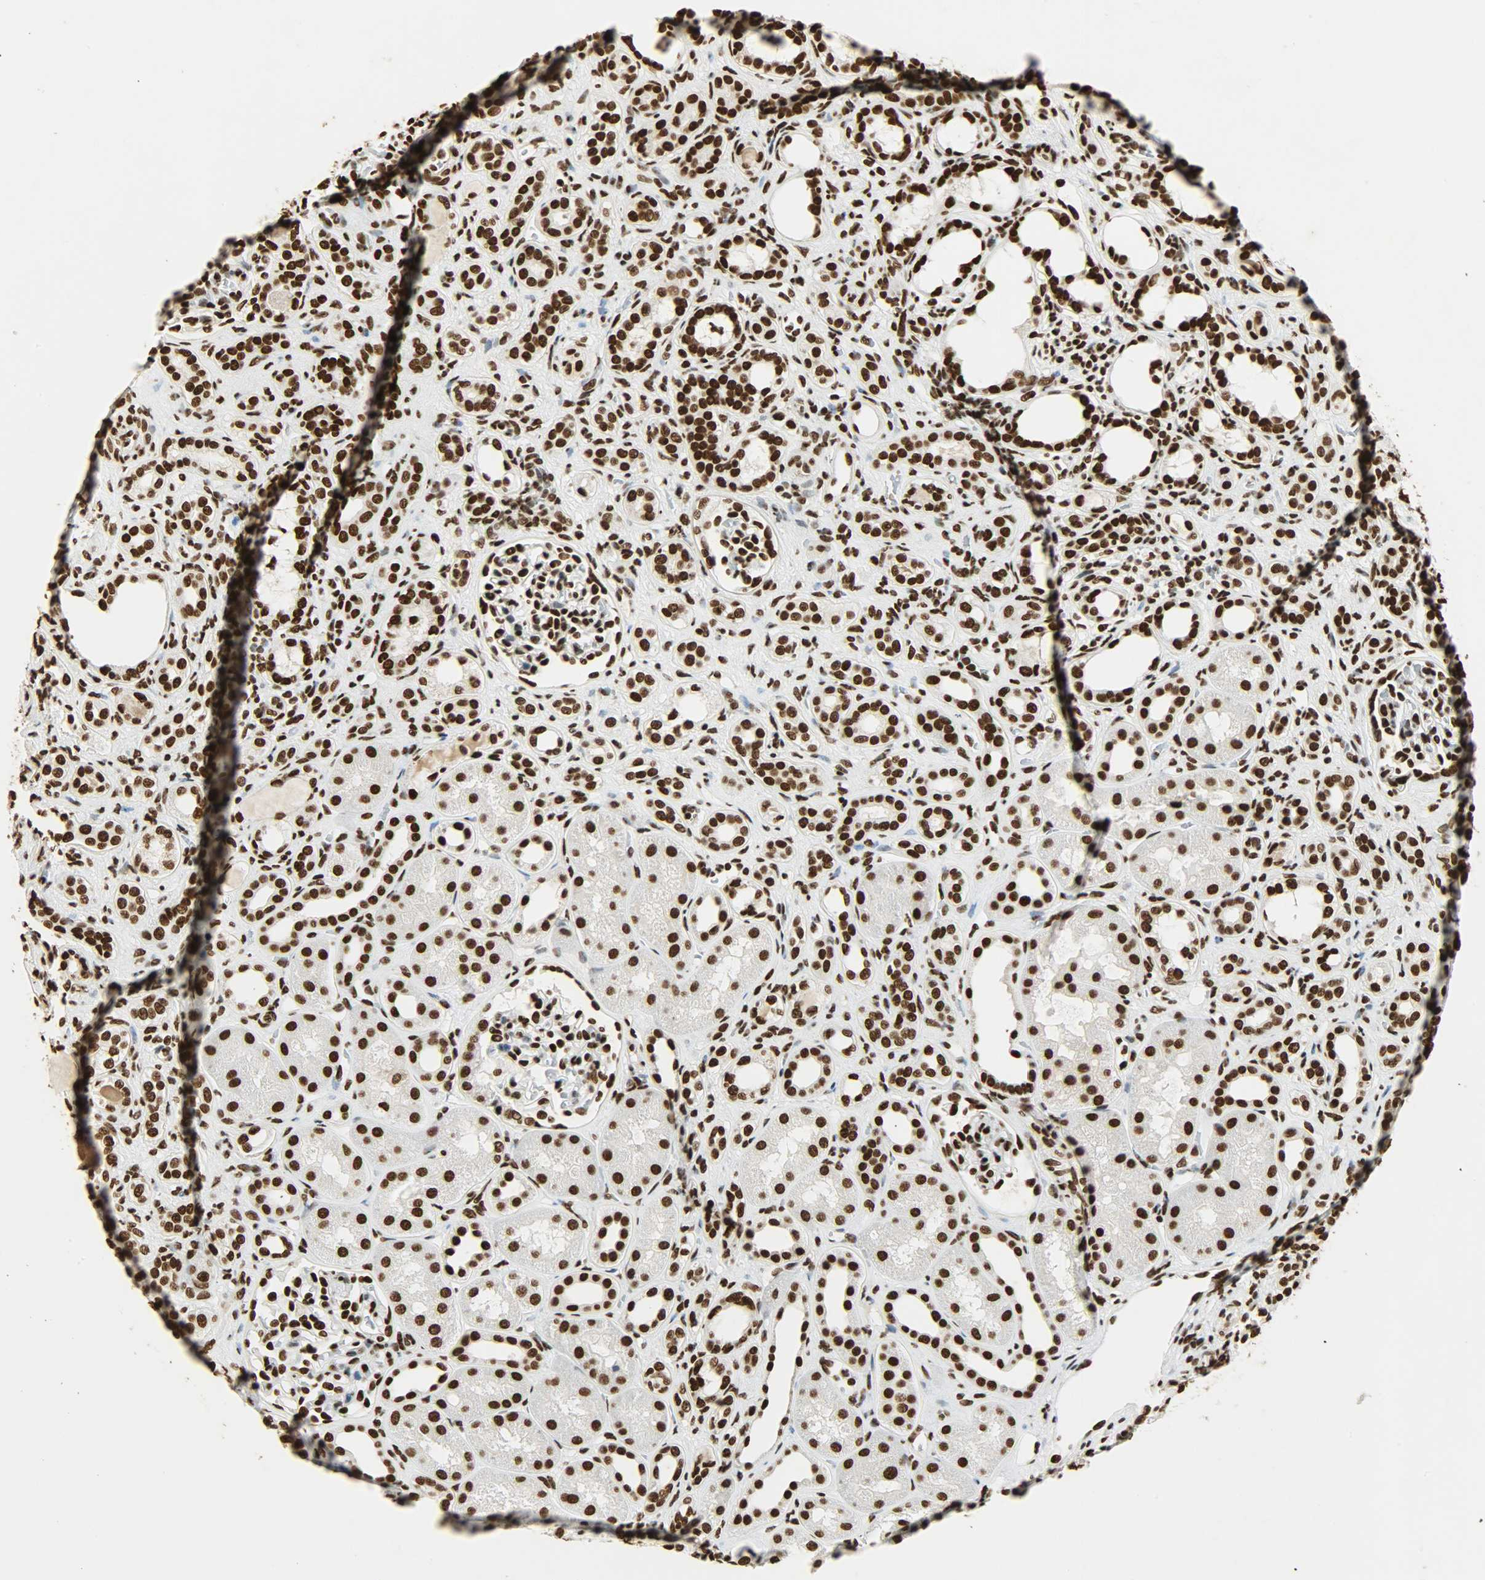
{"staining": {"intensity": "strong", "quantity": ">75%", "location": "nuclear"}, "tissue": "kidney", "cell_type": "Cells in glomeruli", "image_type": "normal", "snomed": [{"axis": "morphology", "description": "Normal tissue, NOS"}, {"axis": "topography", "description": "Kidney"}], "caption": "Protein expression analysis of unremarkable kidney displays strong nuclear expression in approximately >75% of cells in glomeruli. Nuclei are stained in blue.", "gene": "KHDRBS1", "patient": {"sex": "male", "age": 7}}